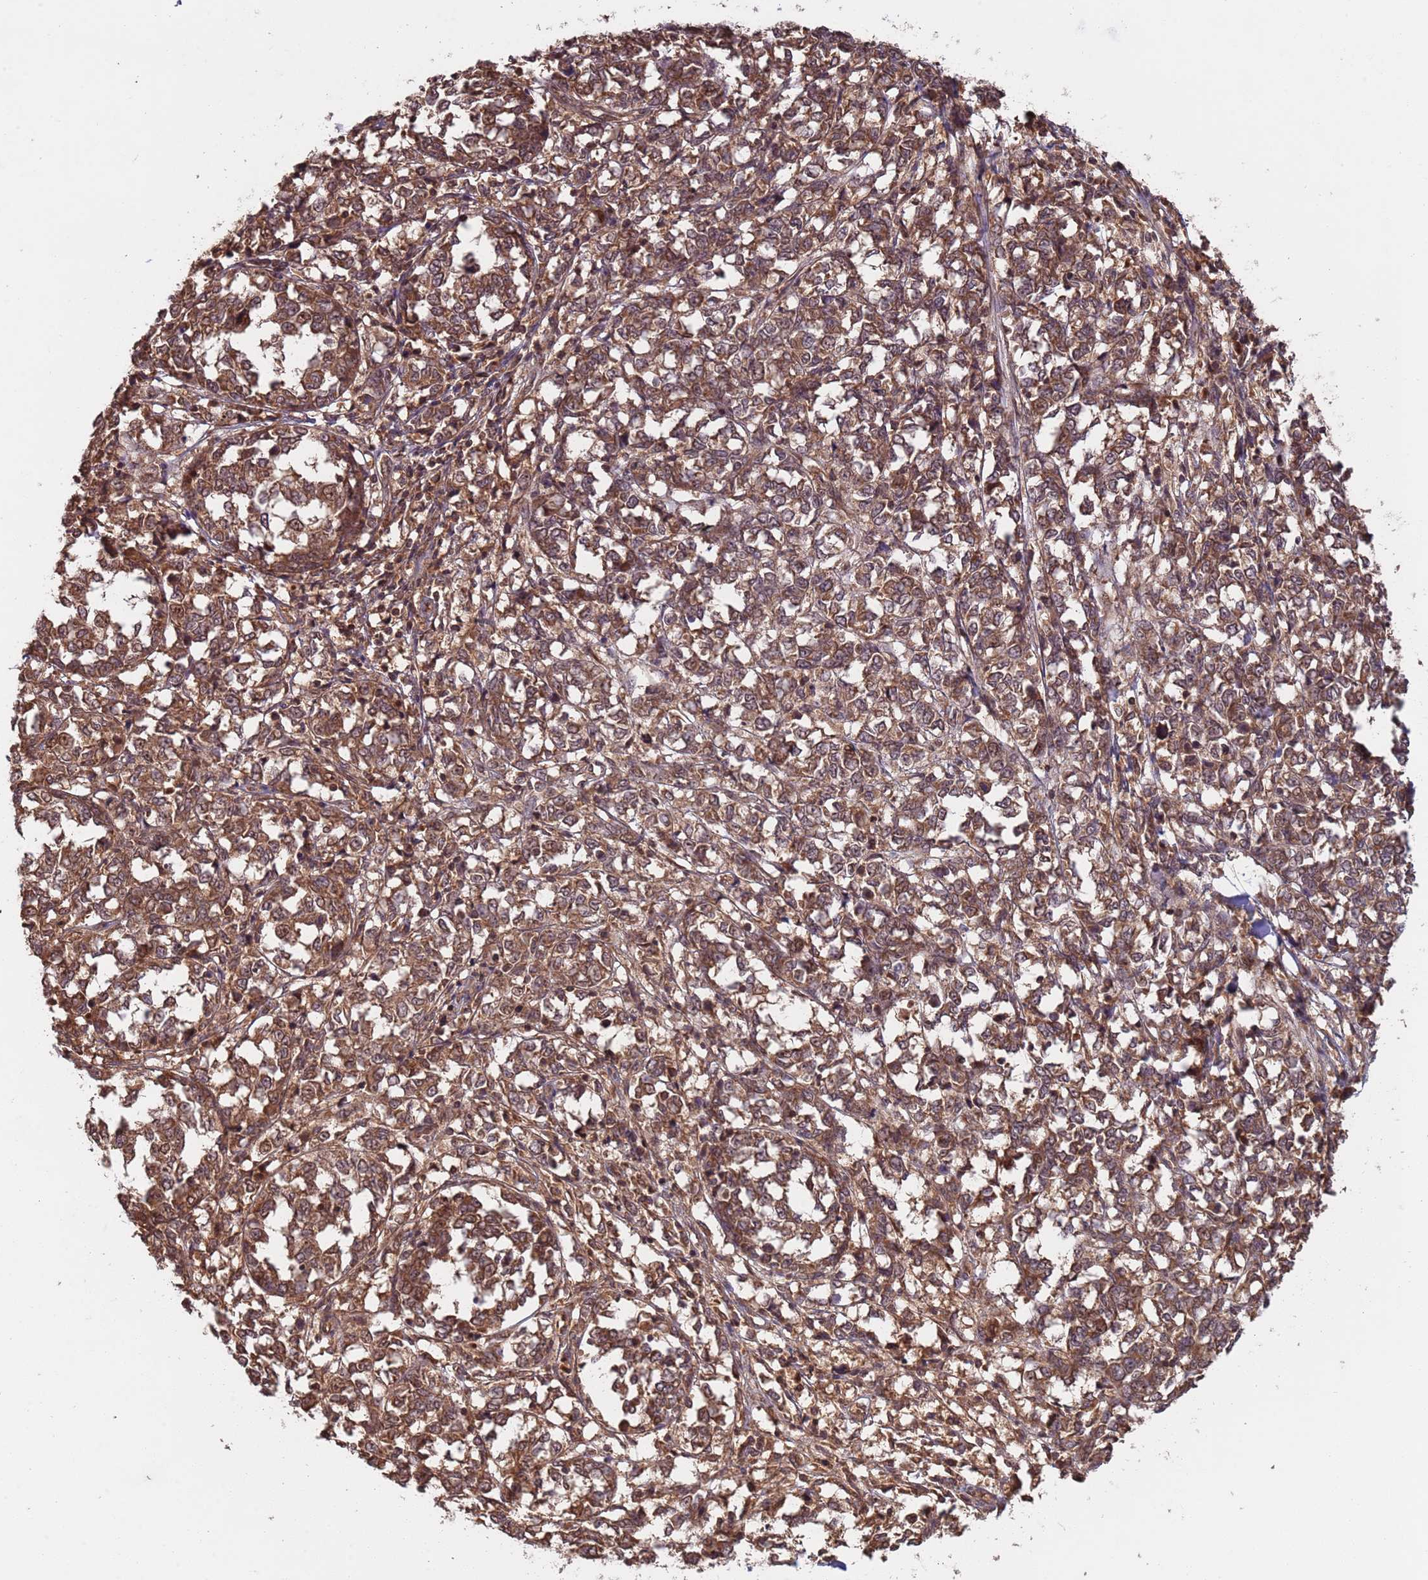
{"staining": {"intensity": "moderate", "quantity": ">75%", "location": "cytoplasmic/membranous,nuclear"}, "tissue": "melanoma", "cell_type": "Tumor cells", "image_type": "cancer", "snomed": [{"axis": "morphology", "description": "Malignant melanoma, NOS"}, {"axis": "topography", "description": "Skin"}], "caption": "Moderate cytoplasmic/membranous and nuclear protein positivity is identified in approximately >75% of tumor cells in melanoma. The protein is shown in brown color, while the nuclei are stained blue.", "gene": "ERI1", "patient": {"sex": "female", "age": 72}}